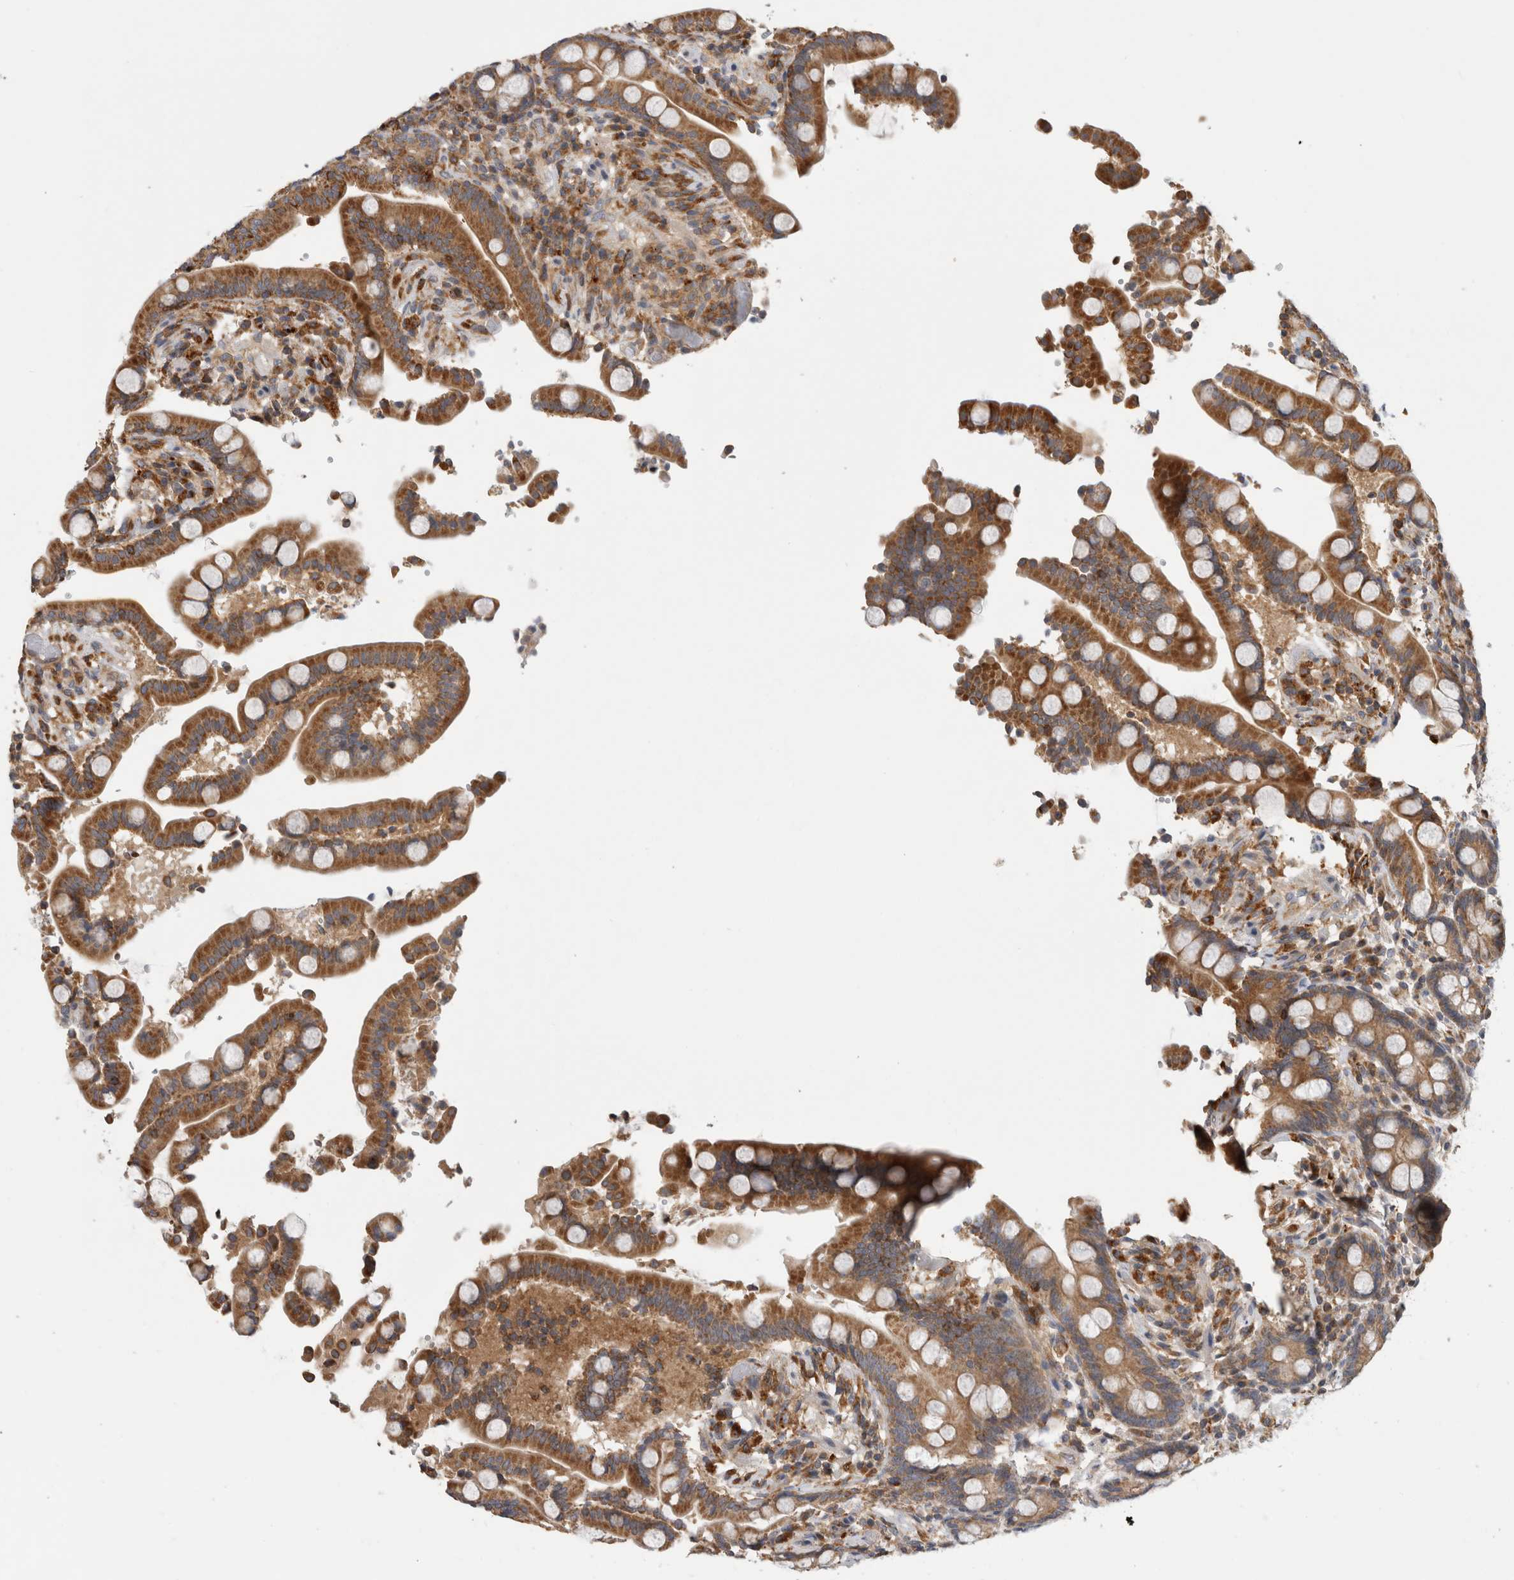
{"staining": {"intensity": "negative", "quantity": "none", "location": "none"}, "tissue": "colon", "cell_type": "Endothelial cells", "image_type": "normal", "snomed": [{"axis": "morphology", "description": "Normal tissue, NOS"}, {"axis": "topography", "description": "Colon"}], "caption": "Protein analysis of normal colon displays no significant expression in endothelial cells.", "gene": "GRIK2", "patient": {"sex": "male", "age": 73}}